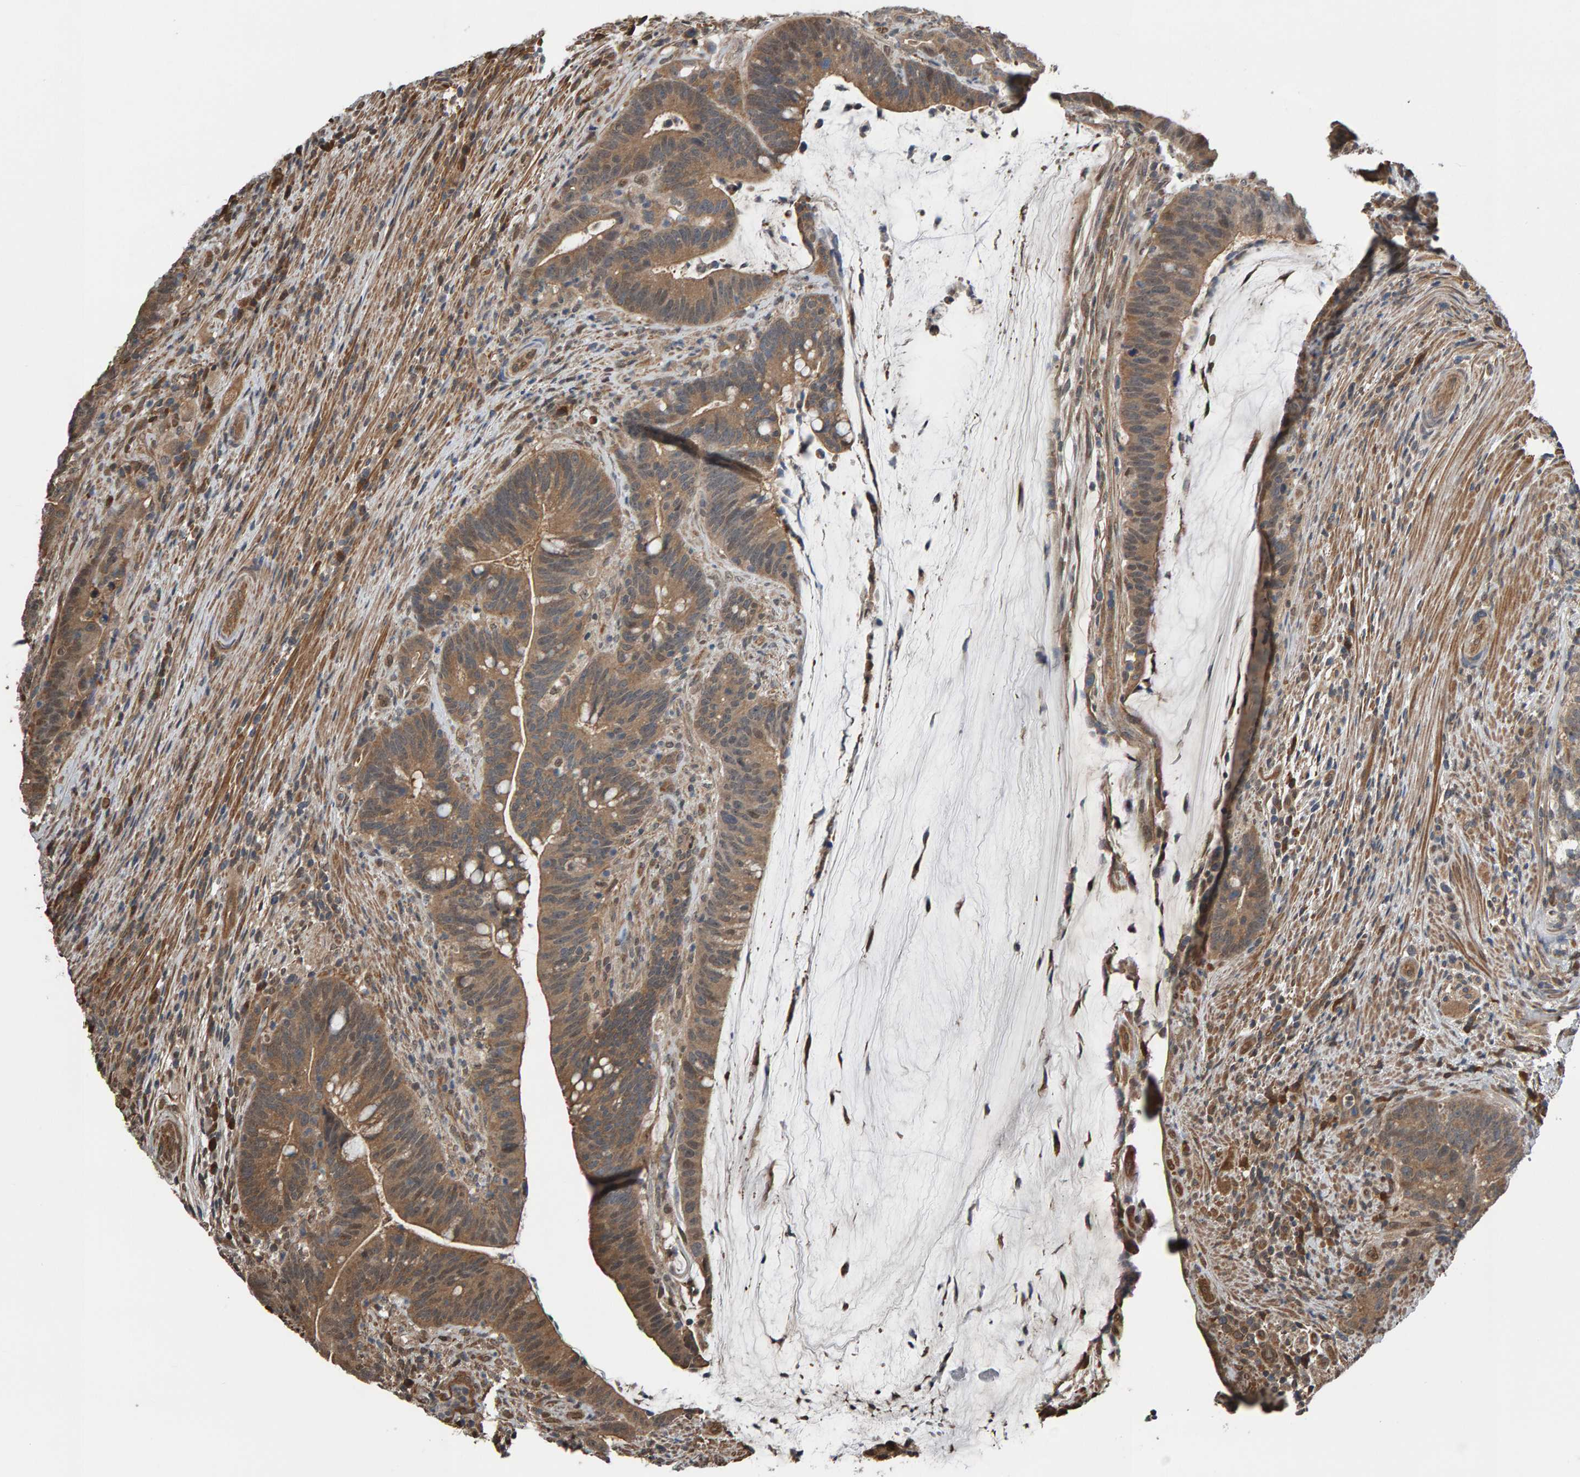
{"staining": {"intensity": "moderate", "quantity": ">75%", "location": "cytoplasmic/membranous"}, "tissue": "colorectal cancer", "cell_type": "Tumor cells", "image_type": "cancer", "snomed": [{"axis": "morphology", "description": "Adenocarcinoma, NOS"}, {"axis": "topography", "description": "Colon"}], "caption": "Brown immunohistochemical staining in colorectal cancer (adenocarcinoma) shows moderate cytoplasmic/membranous staining in about >75% of tumor cells.", "gene": "COASY", "patient": {"sex": "female", "age": 66}}